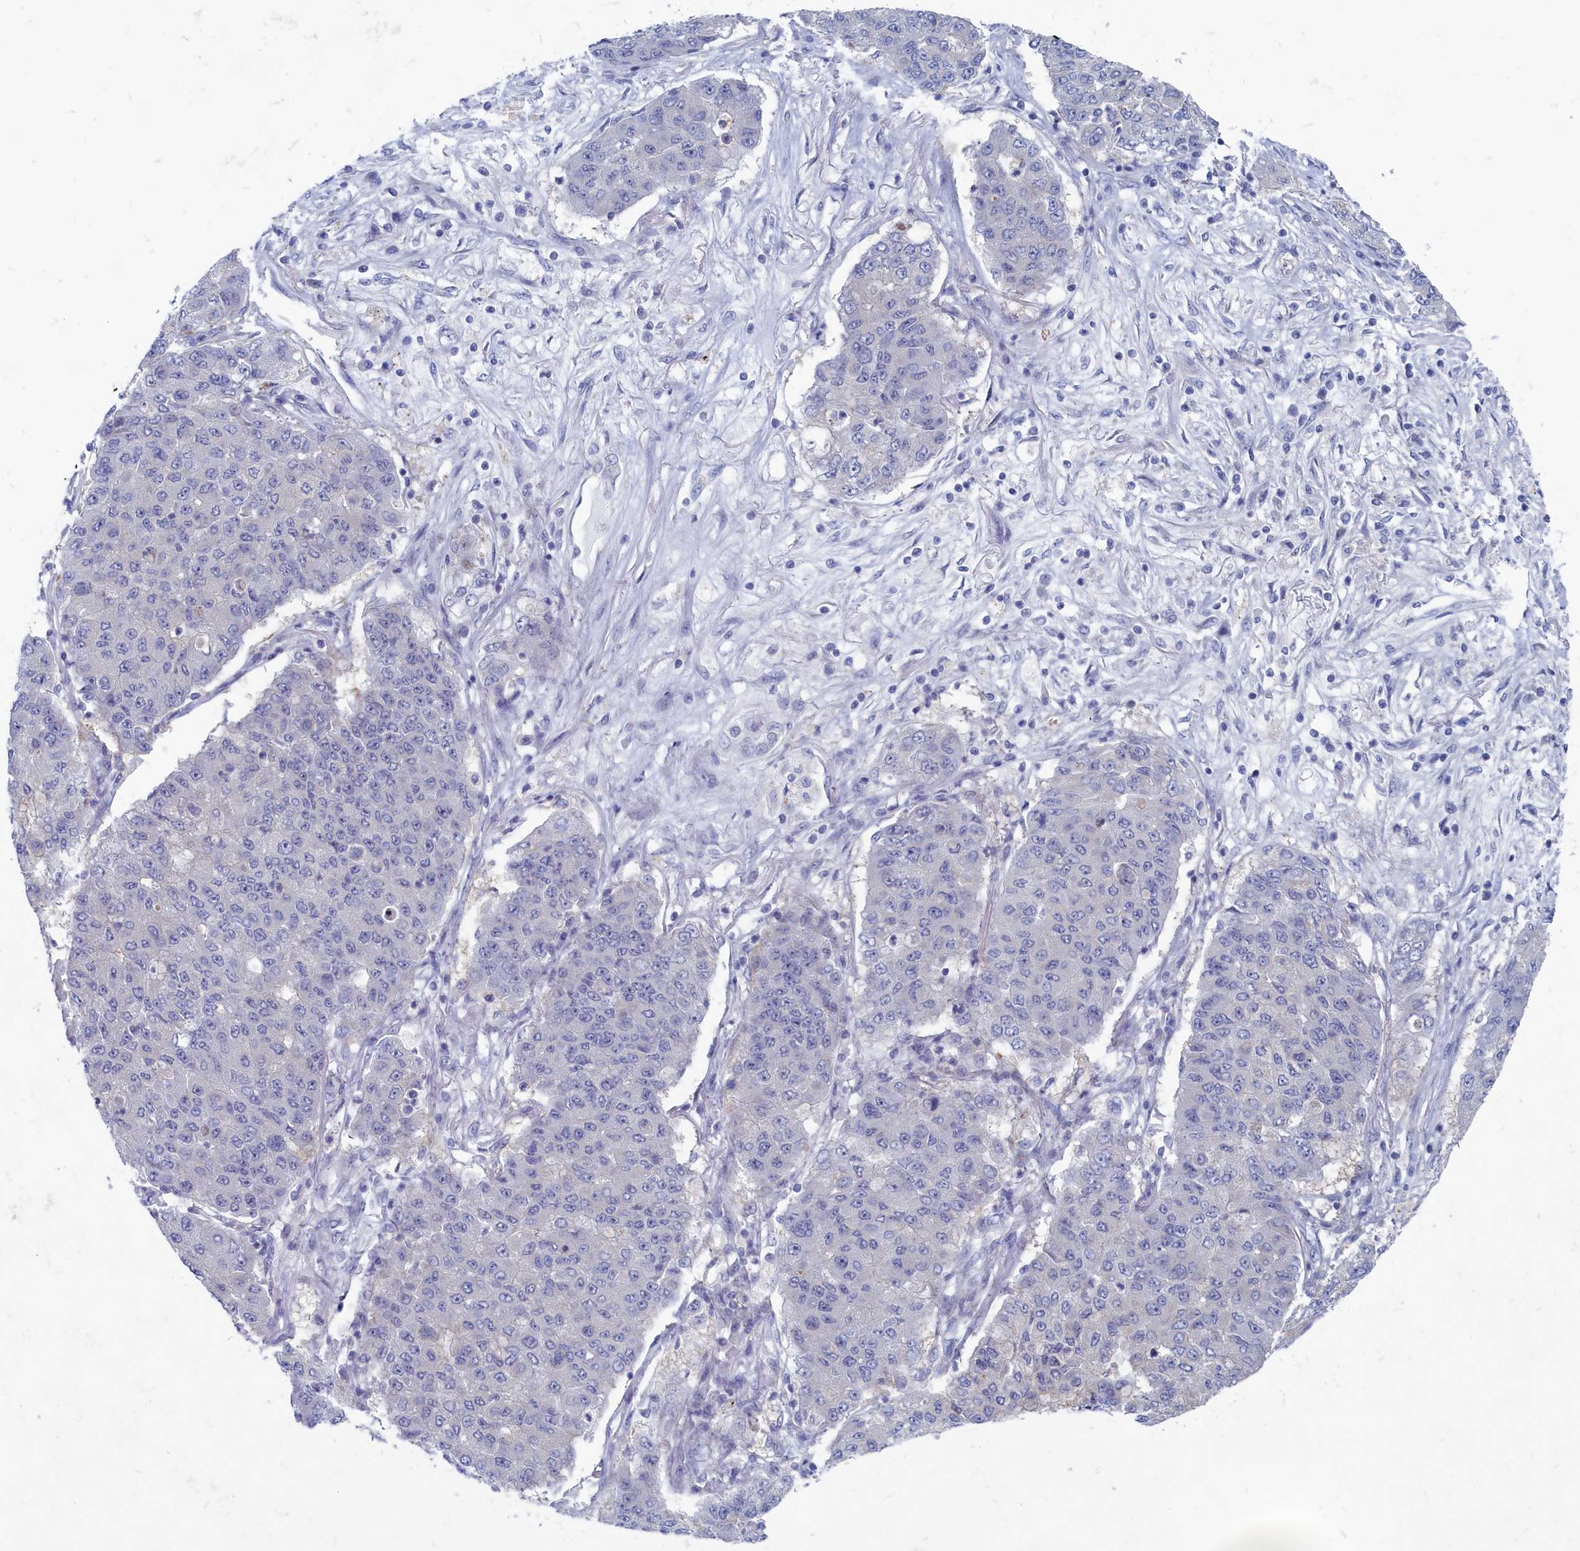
{"staining": {"intensity": "negative", "quantity": "none", "location": "none"}, "tissue": "lung cancer", "cell_type": "Tumor cells", "image_type": "cancer", "snomed": [{"axis": "morphology", "description": "Squamous cell carcinoma, NOS"}, {"axis": "topography", "description": "Lung"}], "caption": "The IHC micrograph has no significant staining in tumor cells of lung cancer (squamous cell carcinoma) tissue.", "gene": "WDR76", "patient": {"sex": "male", "age": 74}}